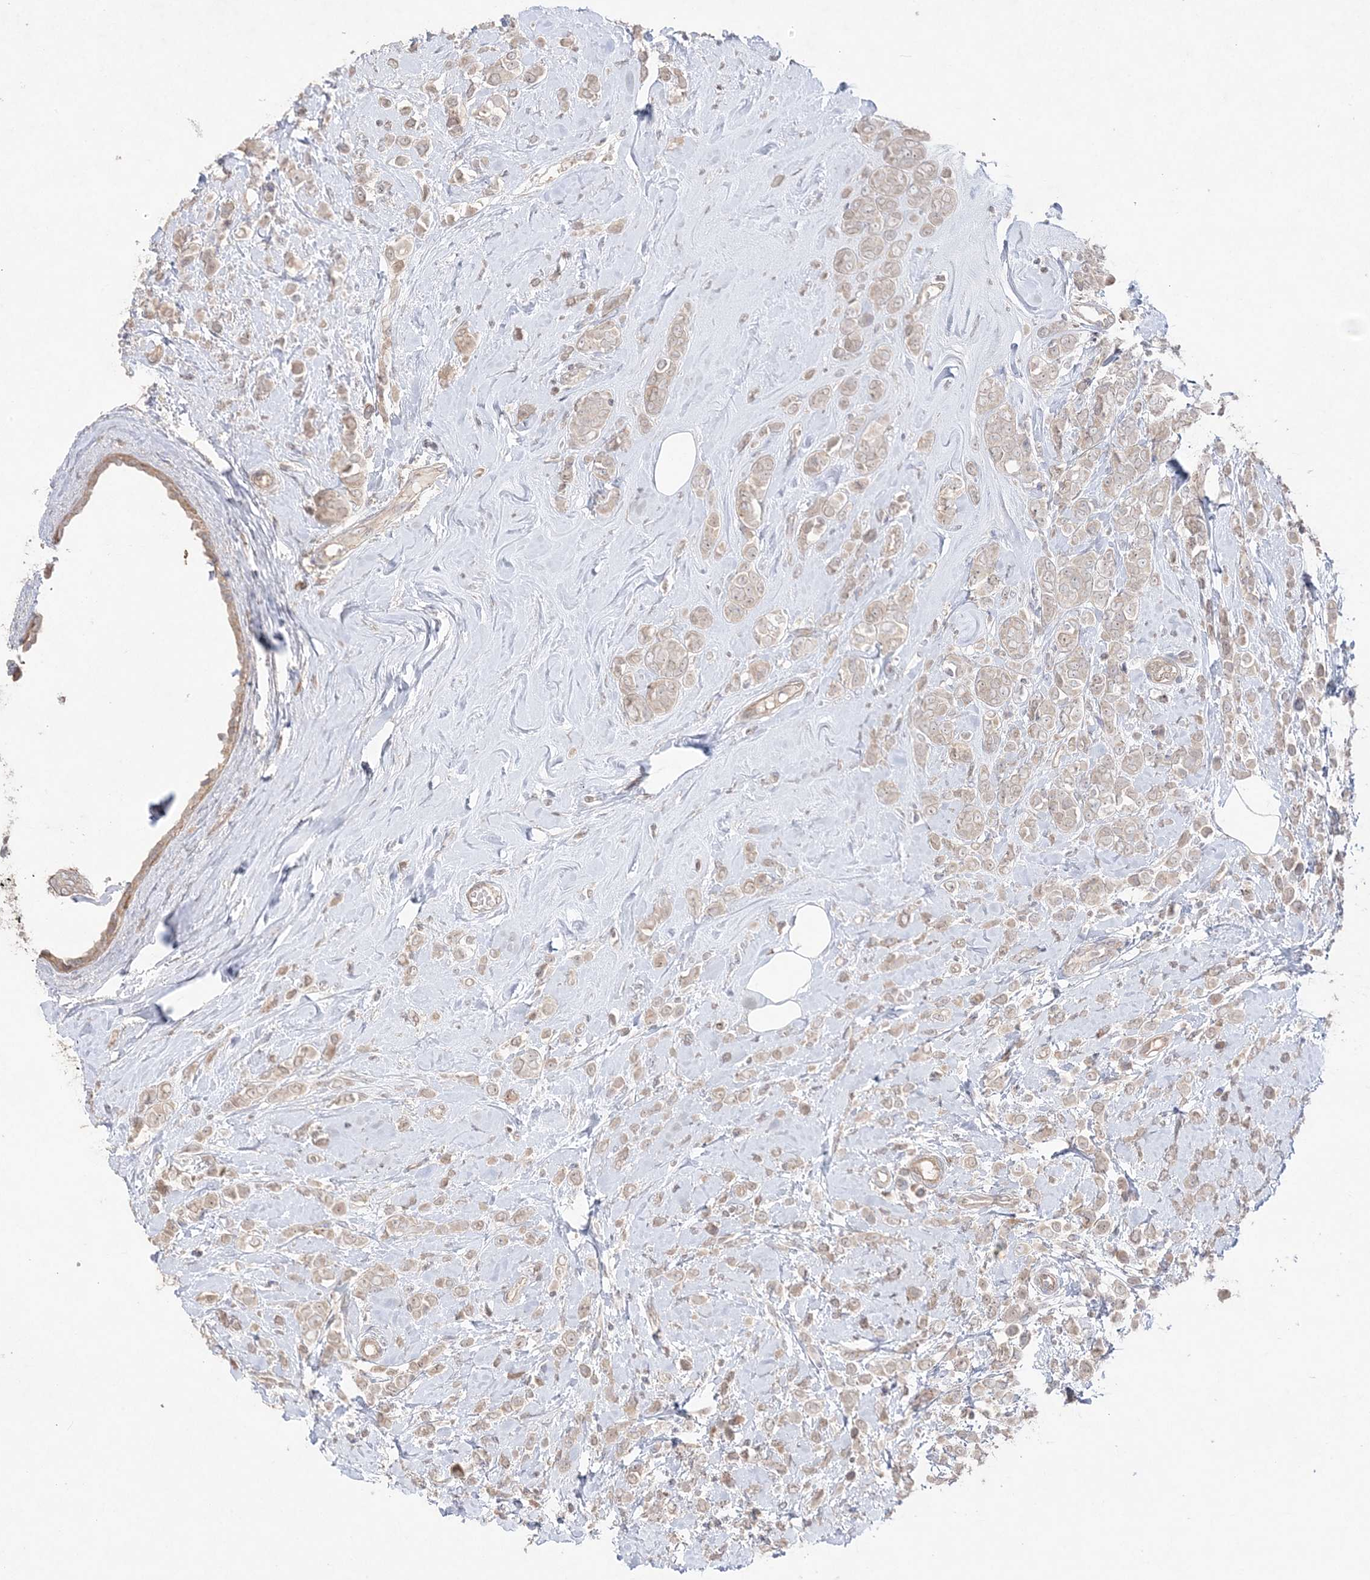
{"staining": {"intensity": "weak", "quantity": "25%-75%", "location": "cytoplasmic/membranous"}, "tissue": "breast cancer", "cell_type": "Tumor cells", "image_type": "cancer", "snomed": [{"axis": "morphology", "description": "Lobular carcinoma"}, {"axis": "topography", "description": "Breast"}], "caption": "Lobular carcinoma (breast) was stained to show a protein in brown. There is low levels of weak cytoplasmic/membranous staining in about 25%-75% of tumor cells. Immunohistochemistry stains the protein of interest in brown and the nuclei are stained blue.", "gene": "SH3BP4", "patient": {"sex": "female", "age": 47}}